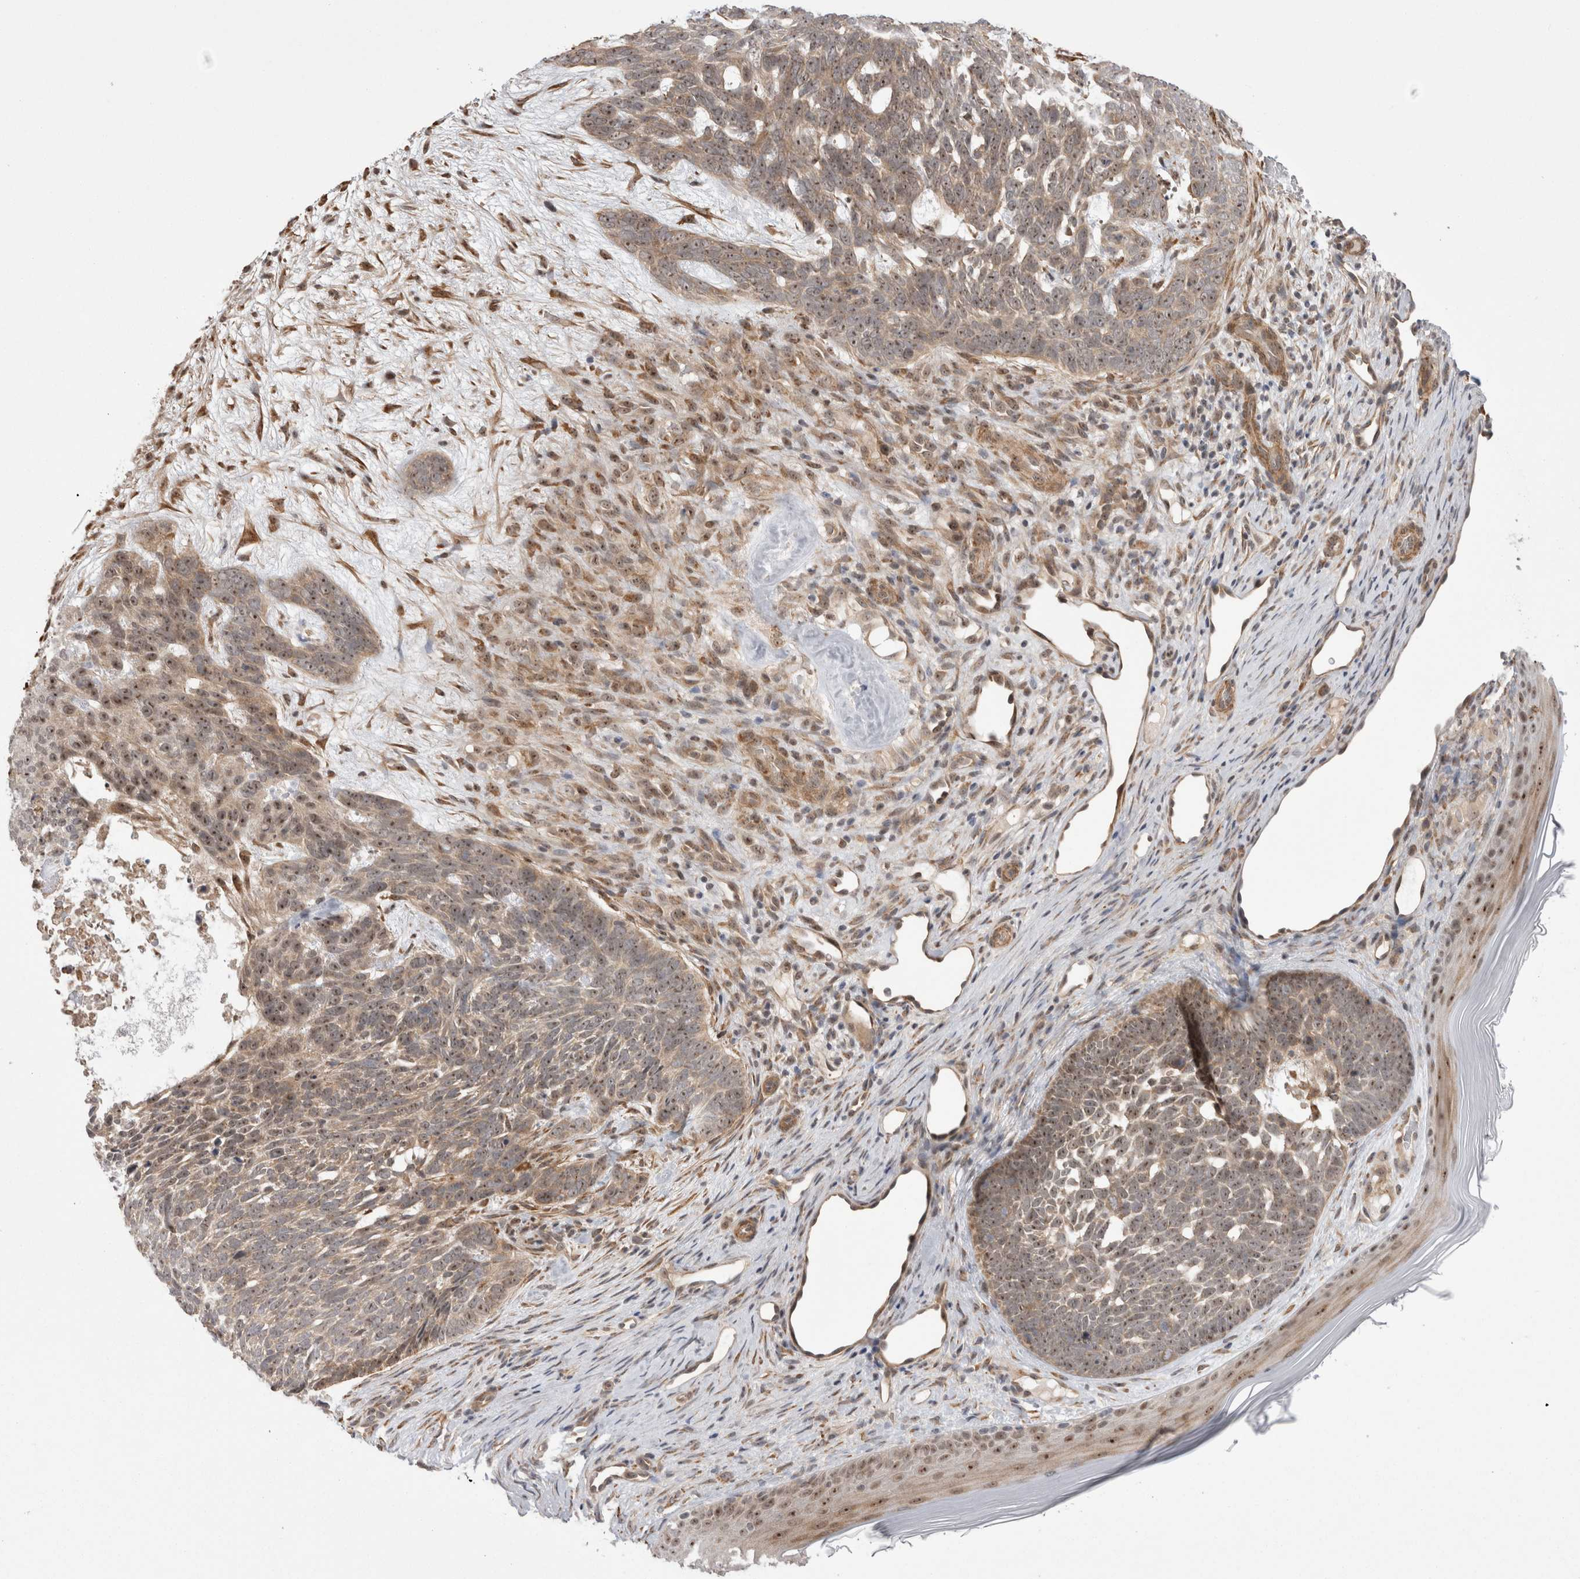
{"staining": {"intensity": "weak", "quantity": "25%-75%", "location": "cytoplasmic/membranous,nuclear"}, "tissue": "skin cancer", "cell_type": "Tumor cells", "image_type": "cancer", "snomed": [{"axis": "morphology", "description": "Basal cell carcinoma"}, {"axis": "topography", "description": "Skin"}], "caption": "A low amount of weak cytoplasmic/membranous and nuclear expression is seen in about 25%-75% of tumor cells in skin cancer (basal cell carcinoma) tissue. (DAB = brown stain, brightfield microscopy at high magnification).", "gene": "EXOSC4", "patient": {"sex": "female", "age": 85}}